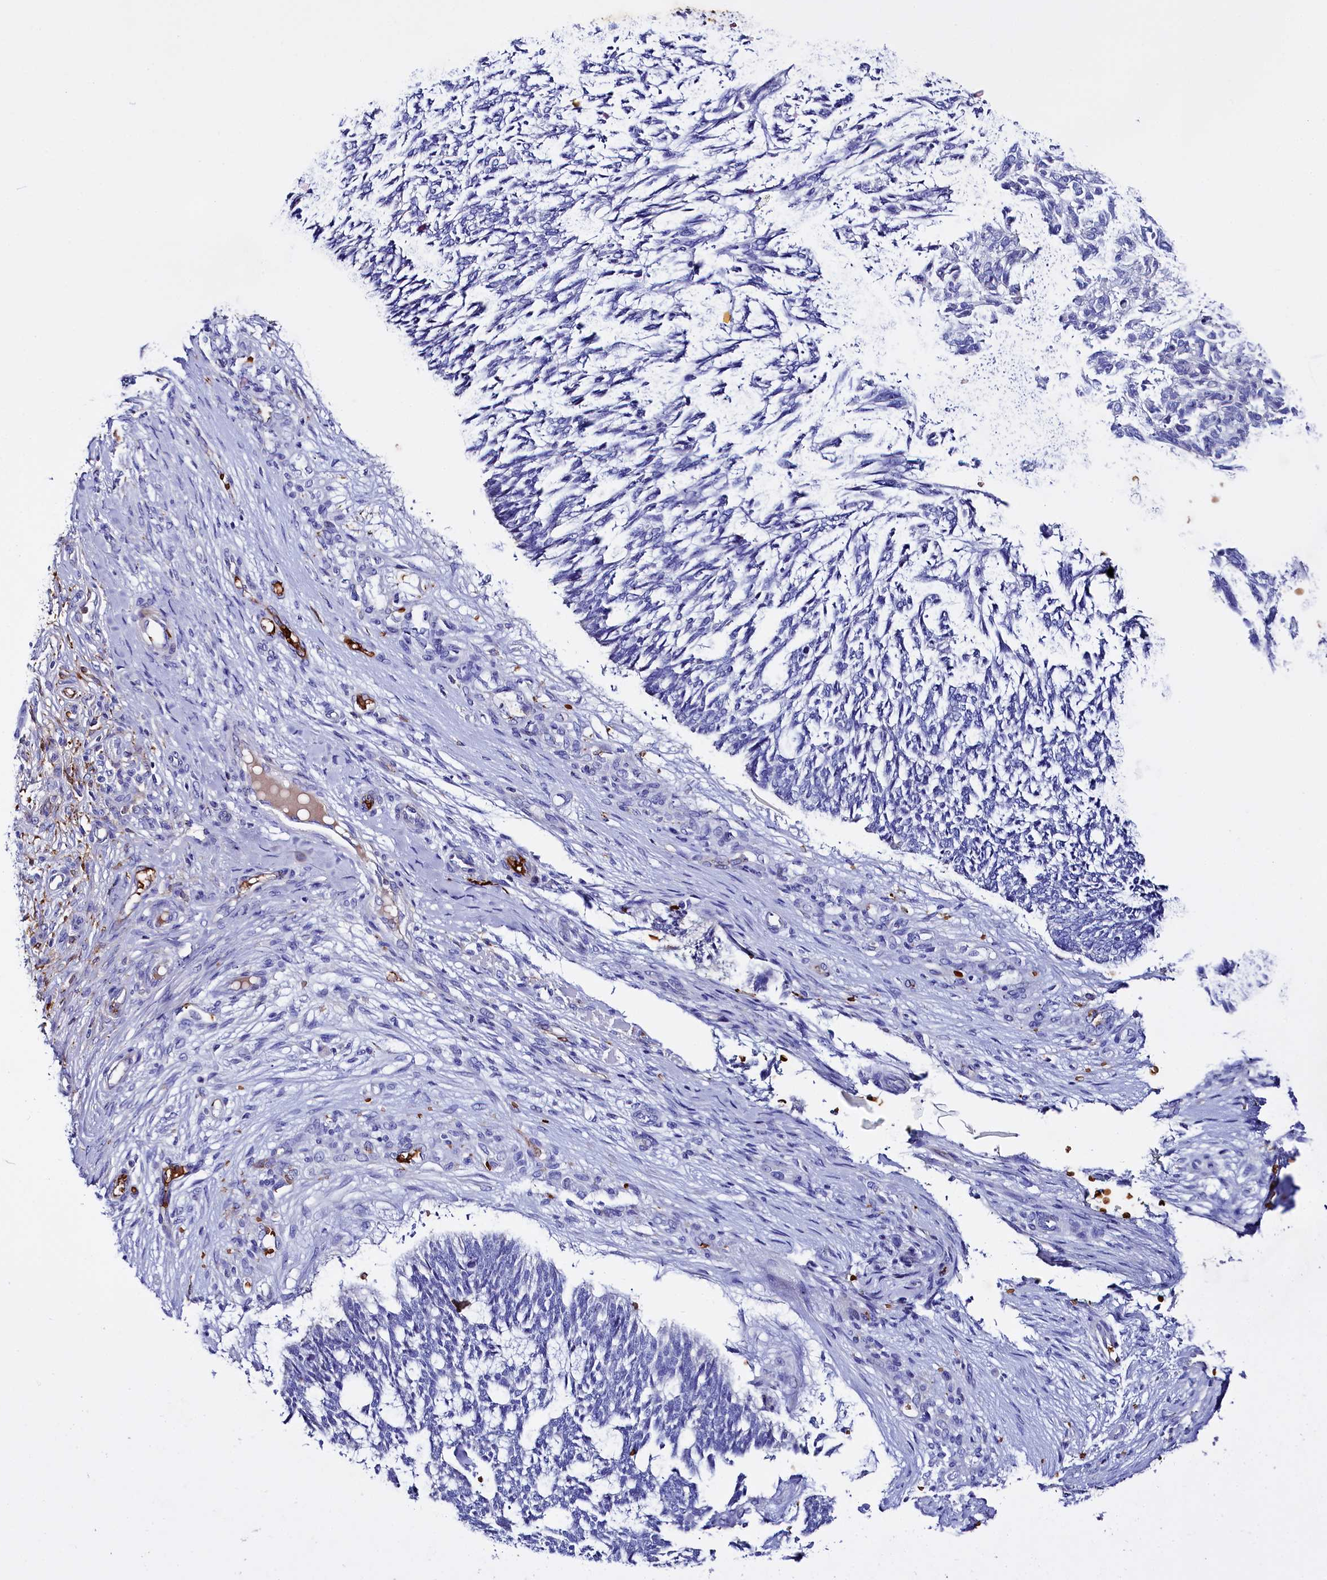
{"staining": {"intensity": "negative", "quantity": "none", "location": "none"}, "tissue": "skin cancer", "cell_type": "Tumor cells", "image_type": "cancer", "snomed": [{"axis": "morphology", "description": "Basal cell carcinoma"}, {"axis": "topography", "description": "Skin"}], "caption": "Protein analysis of basal cell carcinoma (skin) demonstrates no significant staining in tumor cells.", "gene": "RPUSD3", "patient": {"sex": "male", "age": 88}}